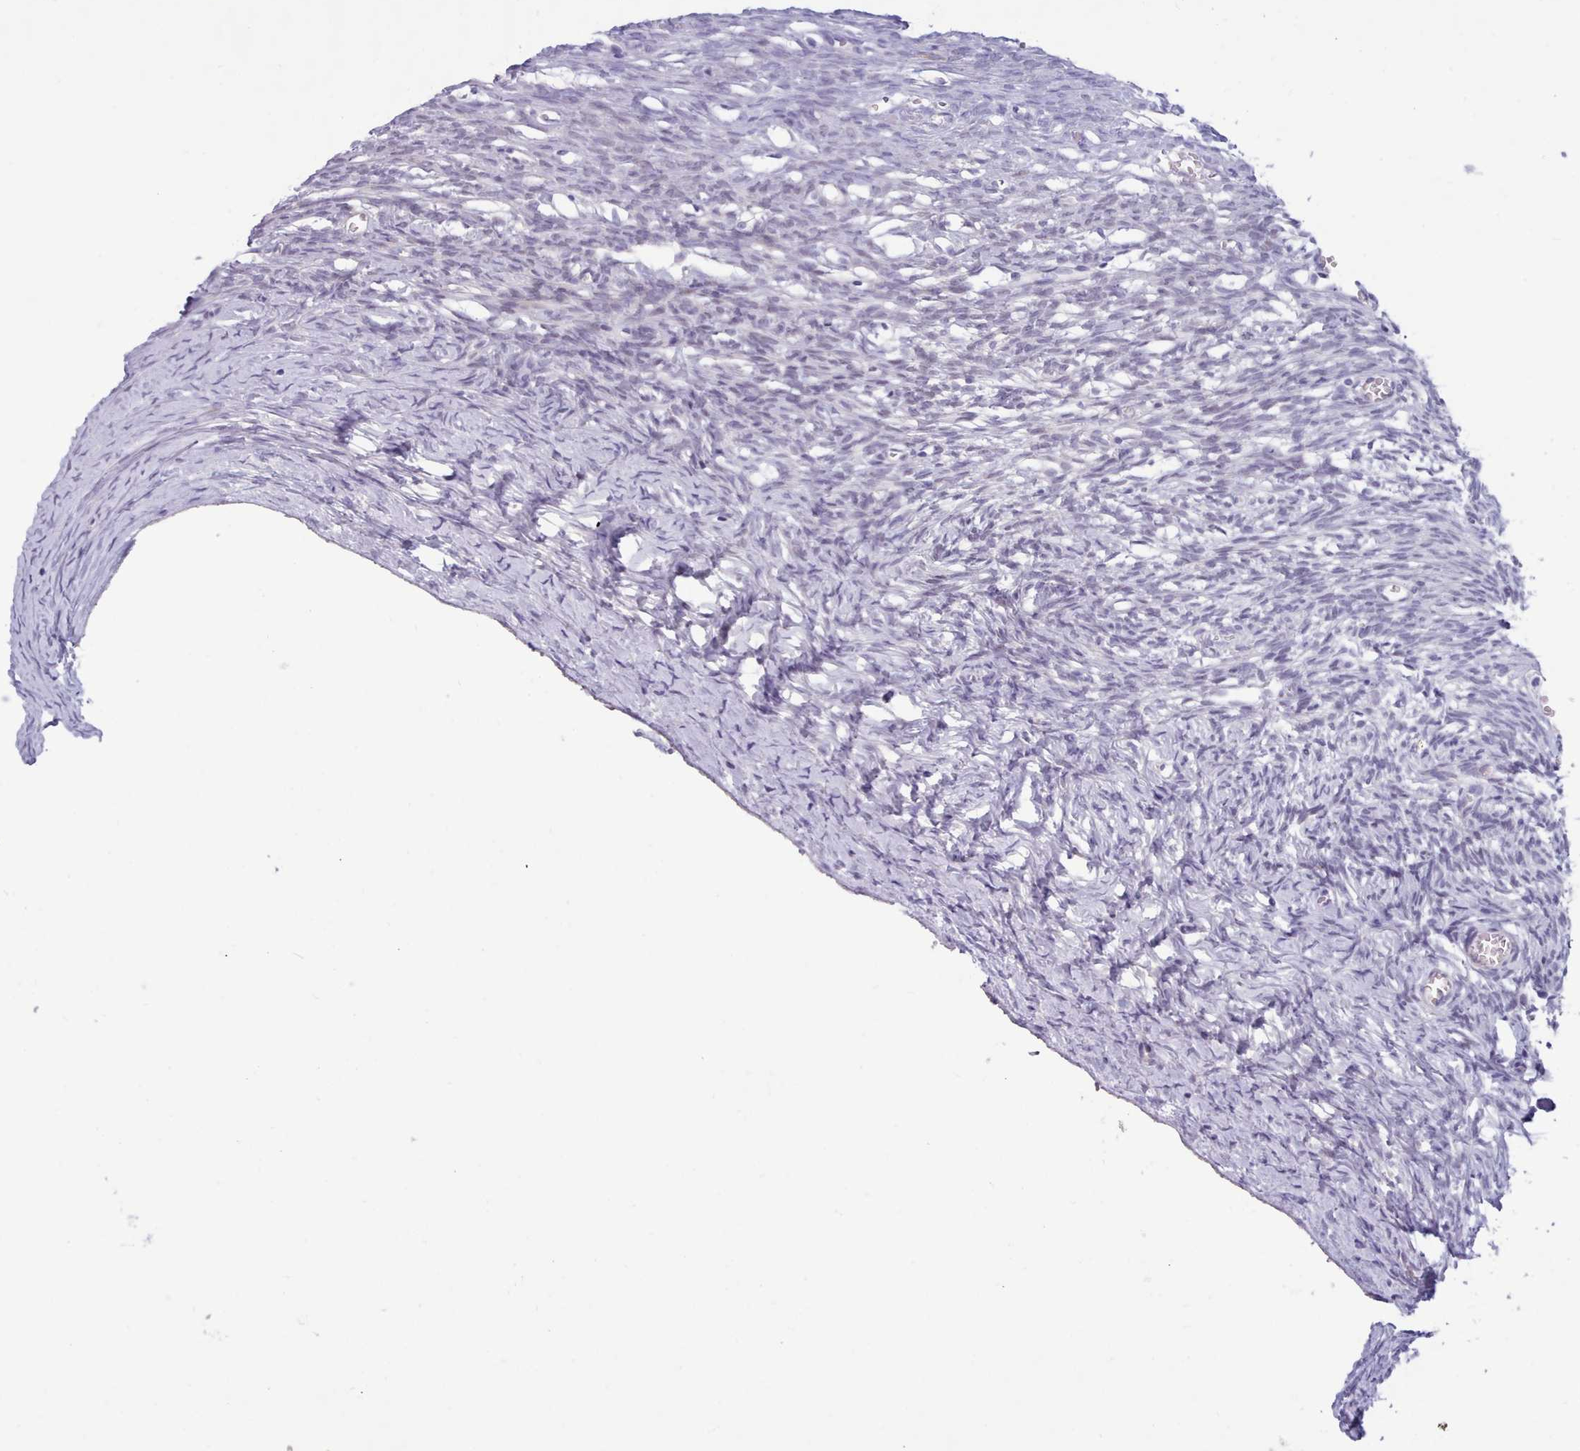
{"staining": {"intensity": "negative", "quantity": "none", "location": "none"}, "tissue": "ovary", "cell_type": "Ovarian stroma cells", "image_type": "normal", "snomed": [{"axis": "morphology", "description": "Normal tissue, NOS"}, {"axis": "topography", "description": "Ovary"}], "caption": "Immunohistochemical staining of normal human ovary demonstrates no significant staining in ovarian stroma cells.", "gene": "TMEM253", "patient": {"sex": "female", "age": 39}}